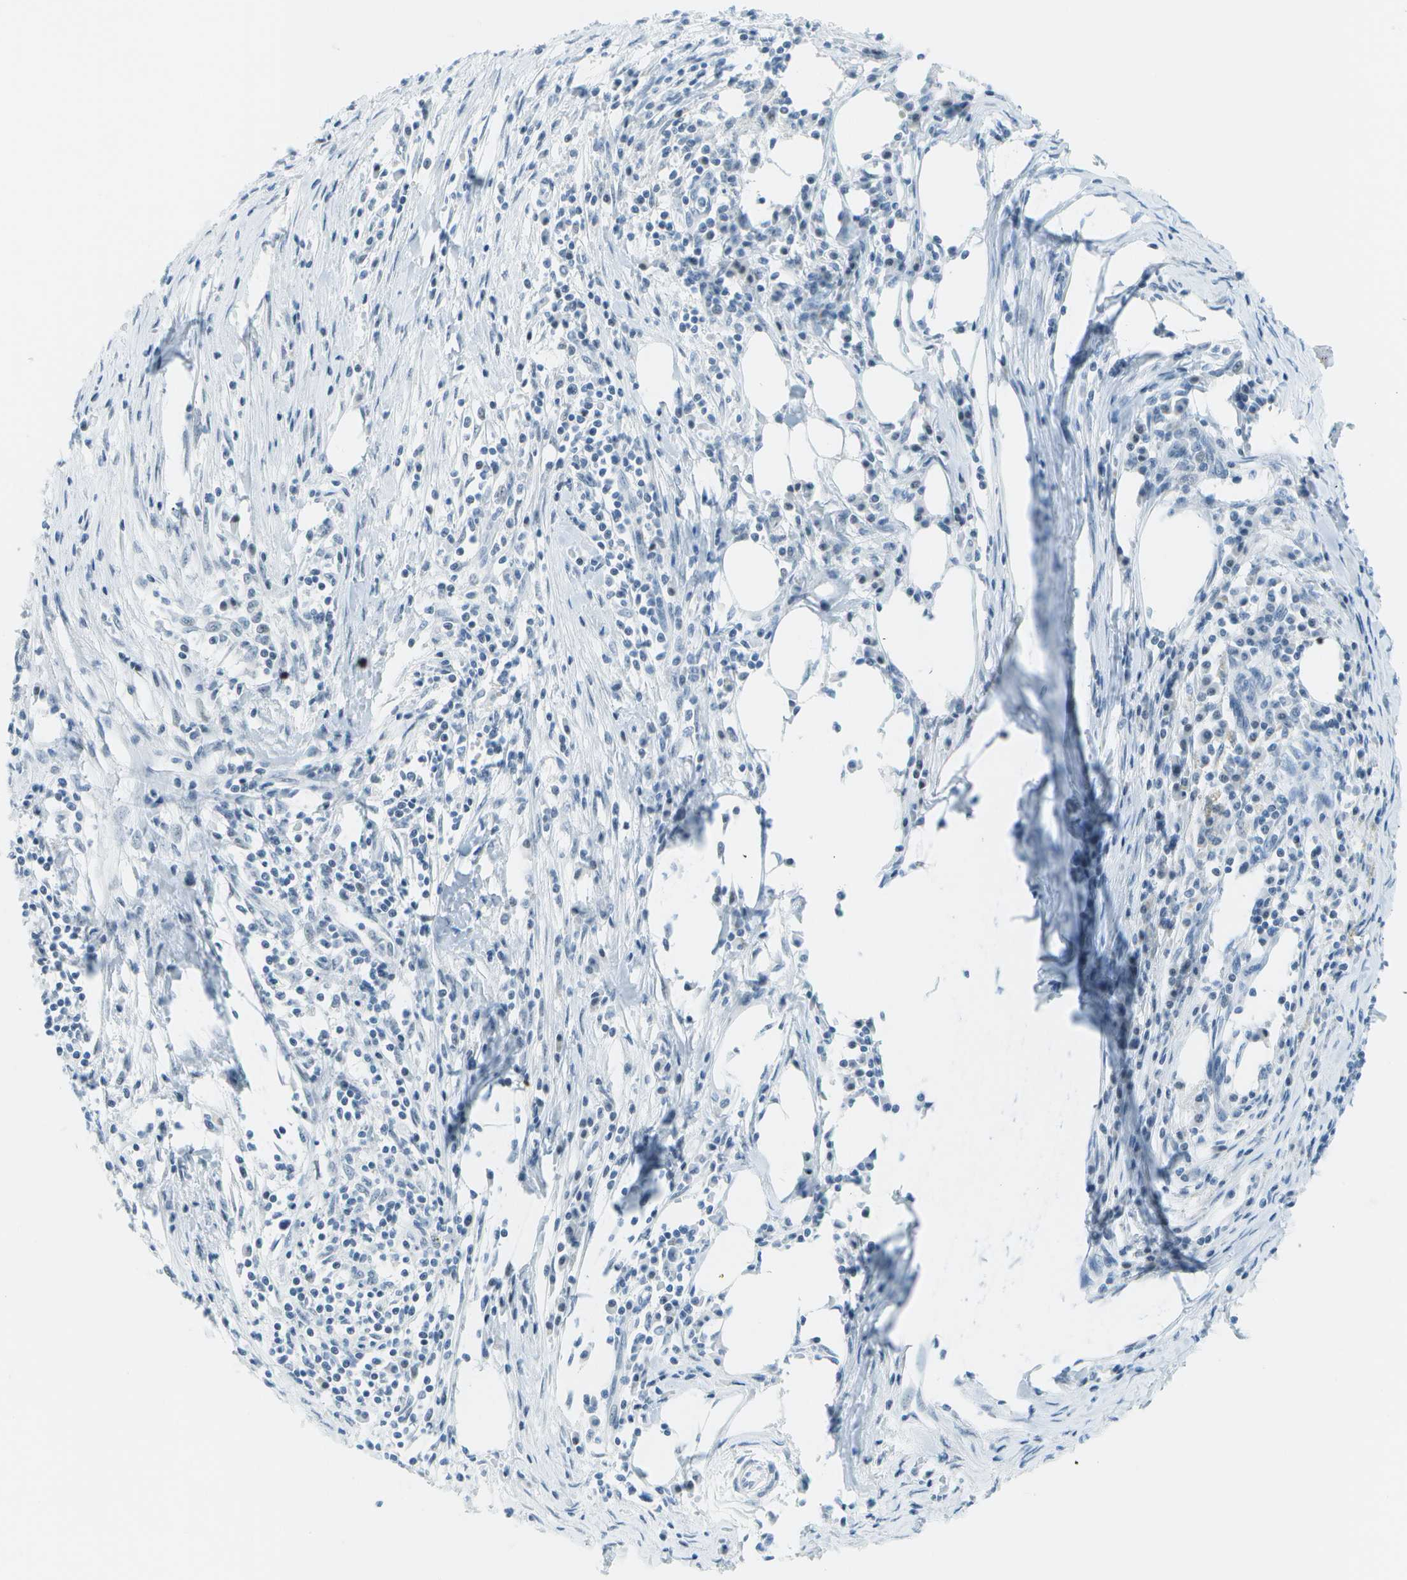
{"staining": {"intensity": "negative", "quantity": "none", "location": "none"}, "tissue": "pancreatic cancer", "cell_type": "Tumor cells", "image_type": "cancer", "snomed": [{"axis": "morphology", "description": "Adenocarcinoma, NOS"}, {"axis": "topography", "description": "Pancreas"}], "caption": "Immunohistochemical staining of human adenocarcinoma (pancreatic) displays no significant expression in tumor cells. (DAB (3,3'-diaminobenzidine) immunohistochemistry (IHC) with hematoxylin counter stain).", "gene": "NEK11", "patient": {"sex": "female", "age": 70}}